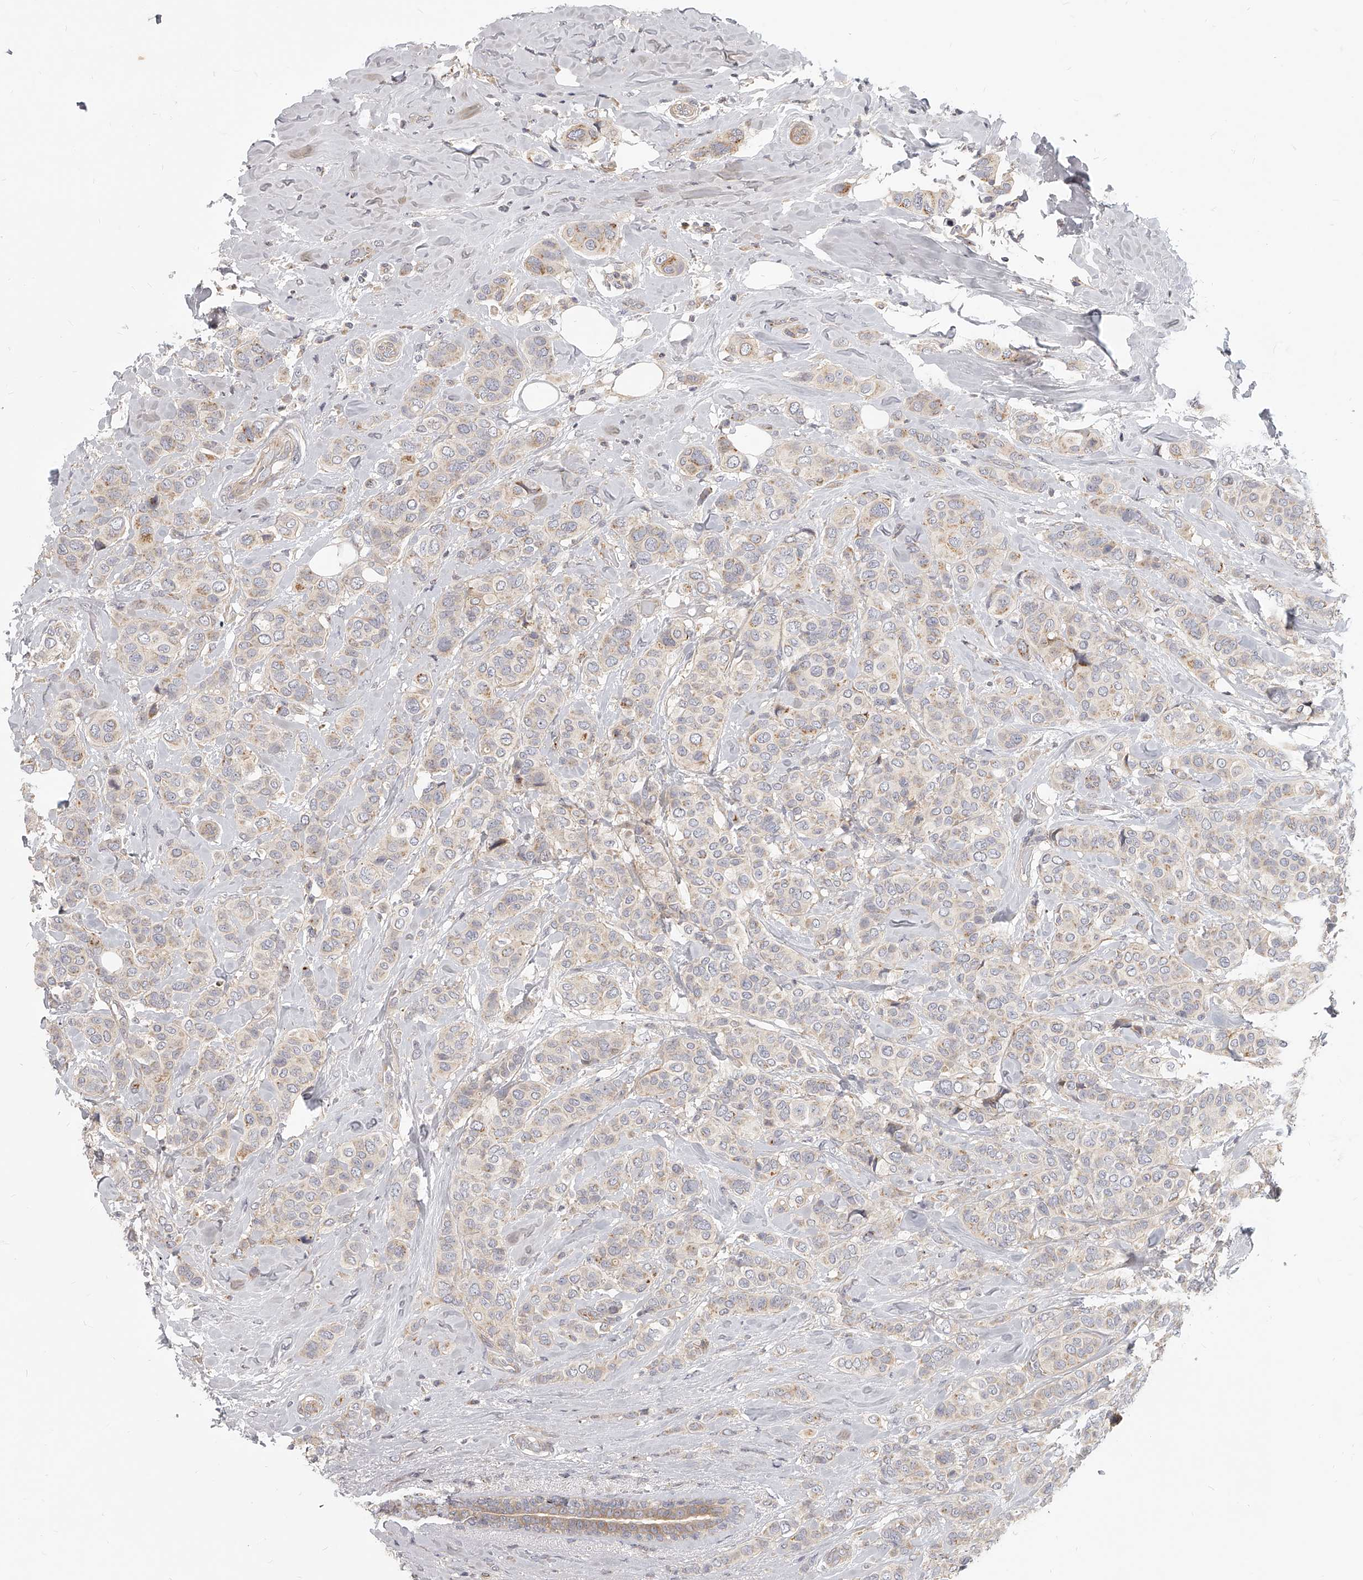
{"staining": {"intensity": "weak", "quantity": "25%-75%", "location": "cytoplasmic/membranous"}, "tissue": "breast cancer", "cell_type": "Tumor cells", "image_type": "cancer", "snomed": [{"axis": "morphology", "description": "Lobular carcinoma"}, {"axis": "topography", "description": "Breast"}], "caption": "A brown stain highlights weak cytoplasmic/membranous expression of a protein in human breast cancer (lobular carcinoma) tumor cells. (Stains: DAB (3,3'-diaminobenzidine) in brown, nuclei in blue, Microscopy: brightfield microscopy at high magnification).", "gene": "SLC37A1", "patient": {"sex": "female", "age": 51}}